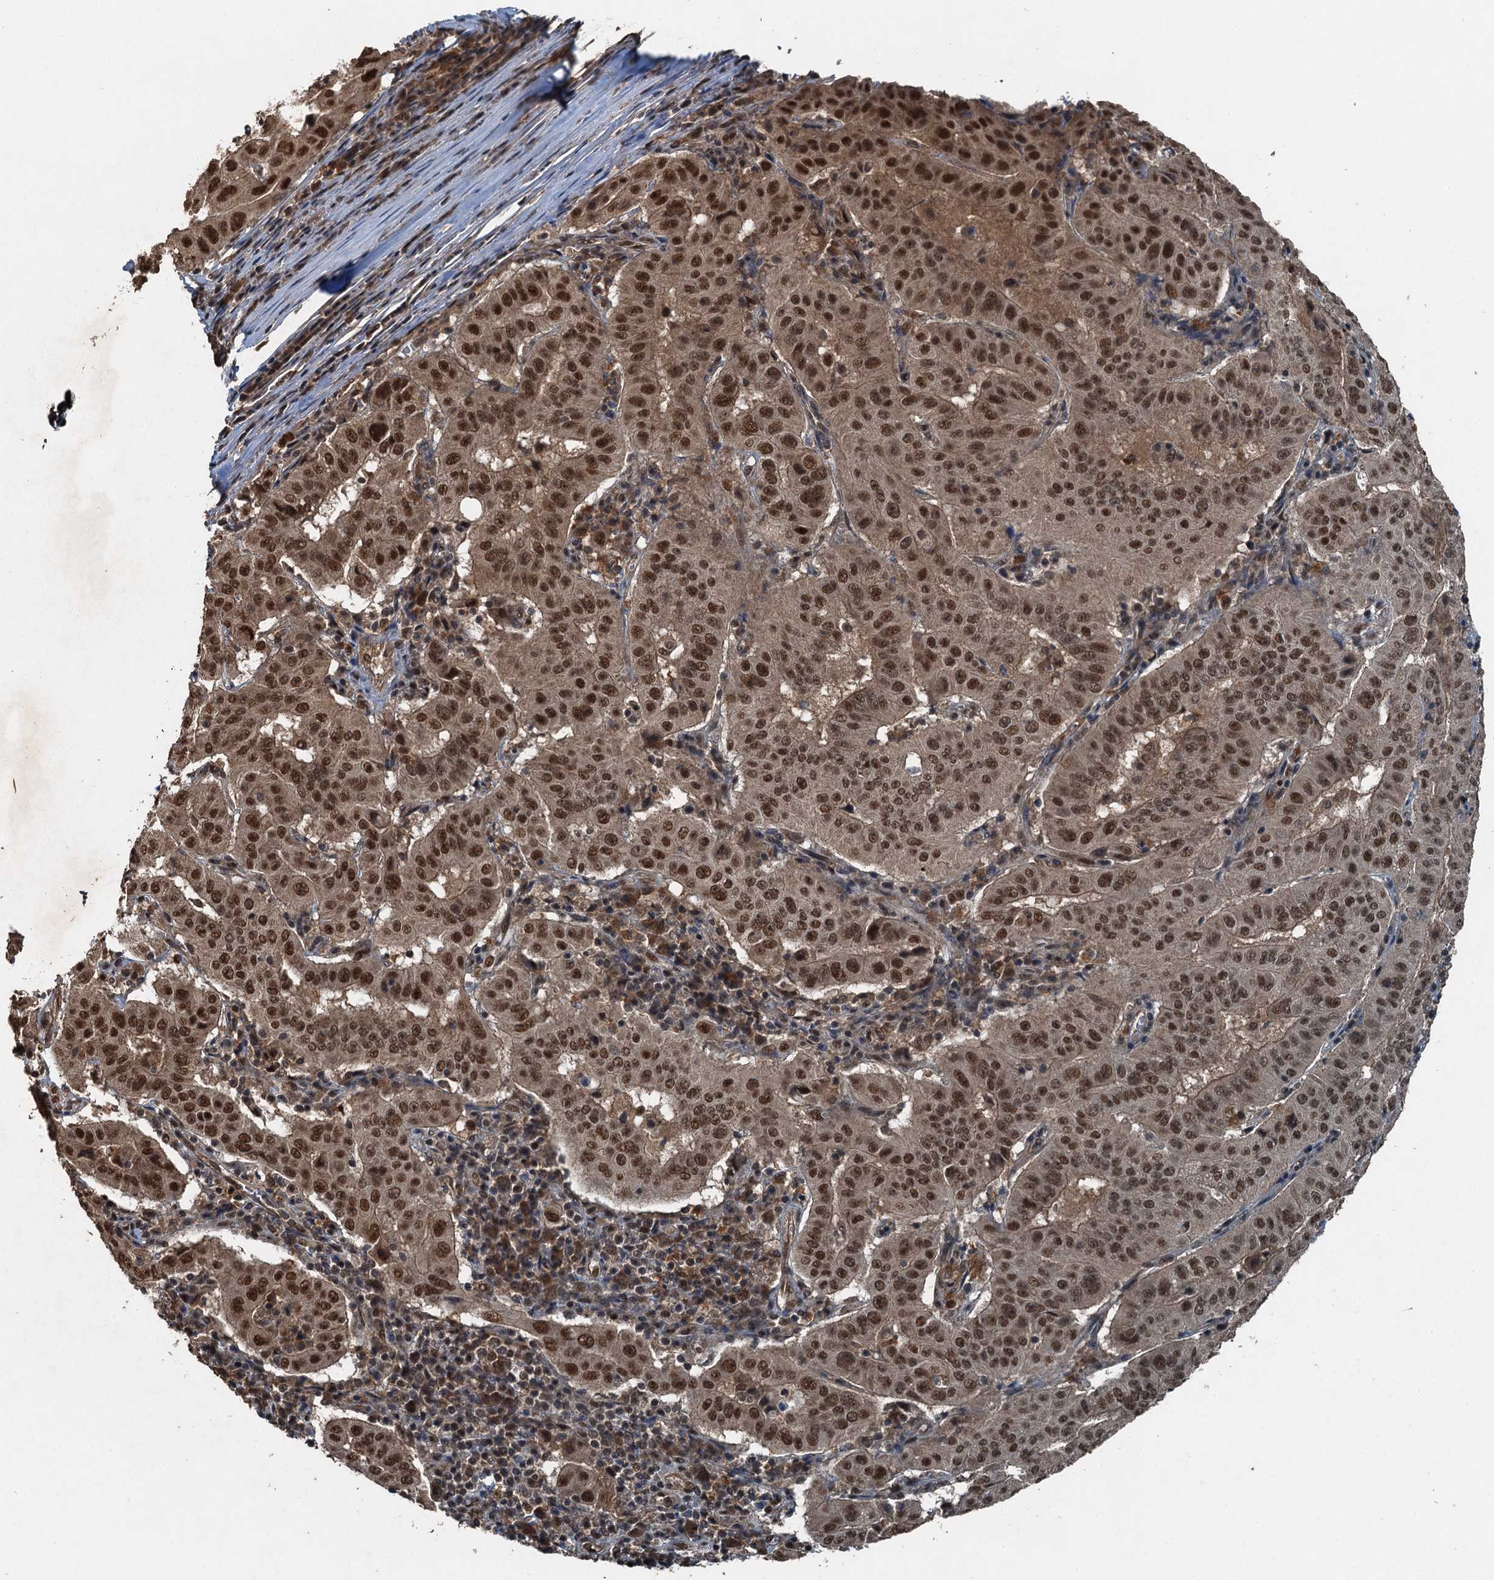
{"staining": {"intensity": "strong", "quantity": ">75%", "location": "nuclear"}, "tissue": "pancreatic cancer", "cell_type": "Tumor cells", "image_type": "cancer", "snomed": [{"axis": "morphology", "description": "Adenocarcinoma, NOS"}, {"axis": "topography", "description": "Pancreas"}], "caption": "Pancreatic cancer was stained to show a protein in brown. There is high levels of strong nuclear expression in approximately >75% of tumor cells.", "gene": "UBXN6", "patient": {"sex": "male", "age": 63}}